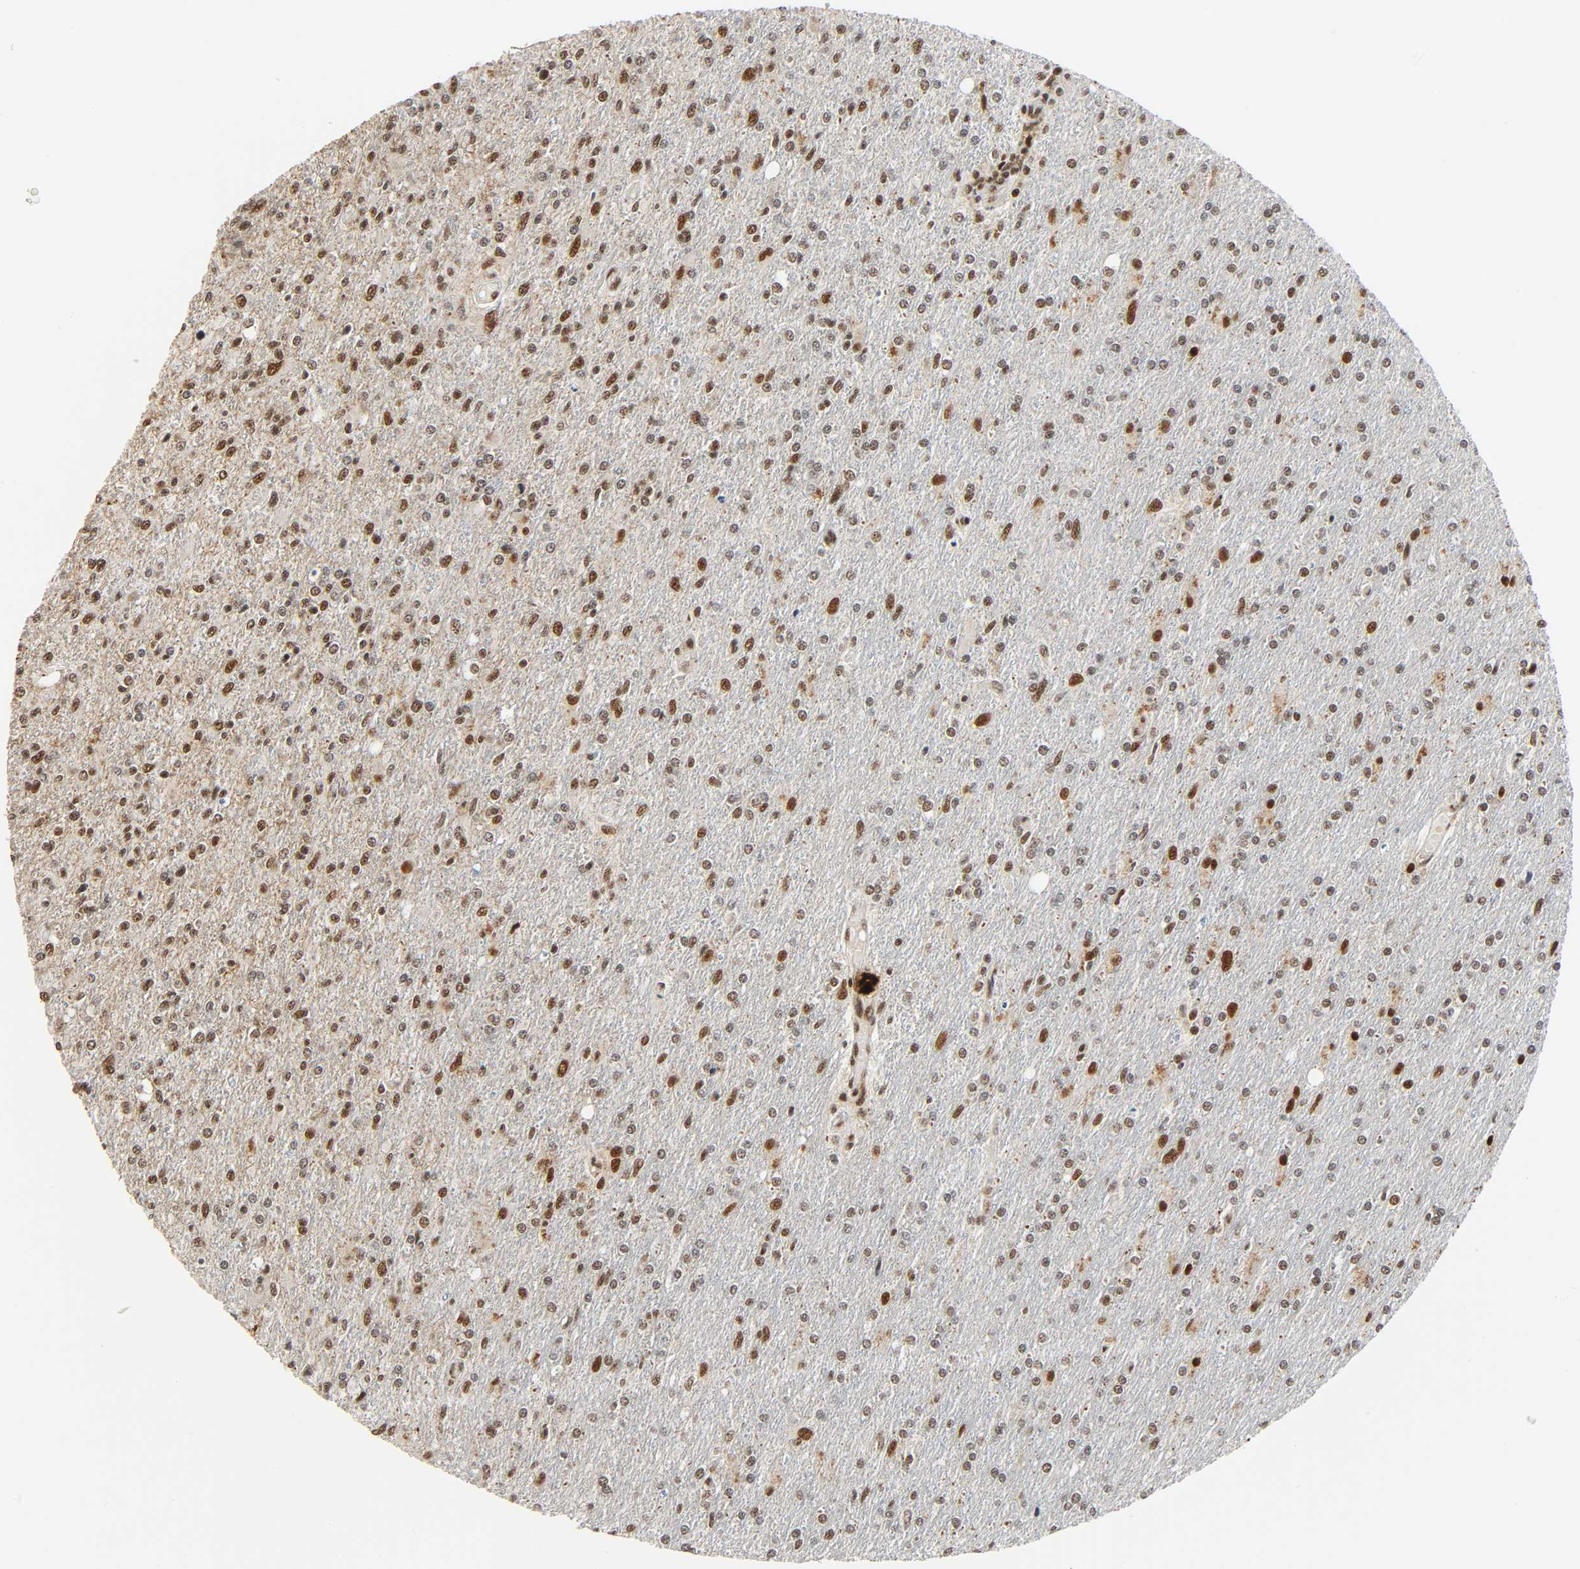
{"staining": {"intensity": "strong", "quantity": ">75%", "location": "nuclear"}, "tissue": "glioma", "cell_type": "Tumor cells", "image_type": "cancer", "snomed": [{"axis": "morphology", "description": "Glioma, malignant, High grade"}, {"axis": "topography", "description": "Cerebral cortex"}], "caption": "The micrograph exhibits a brown stain indicating the presence of a protein in the nuclear of tumor cells in malignant glioma (high-grade). Nuclei are stained in blue.", "gene": "CDK9", "patient": {"sex": "male", "age": 76}}